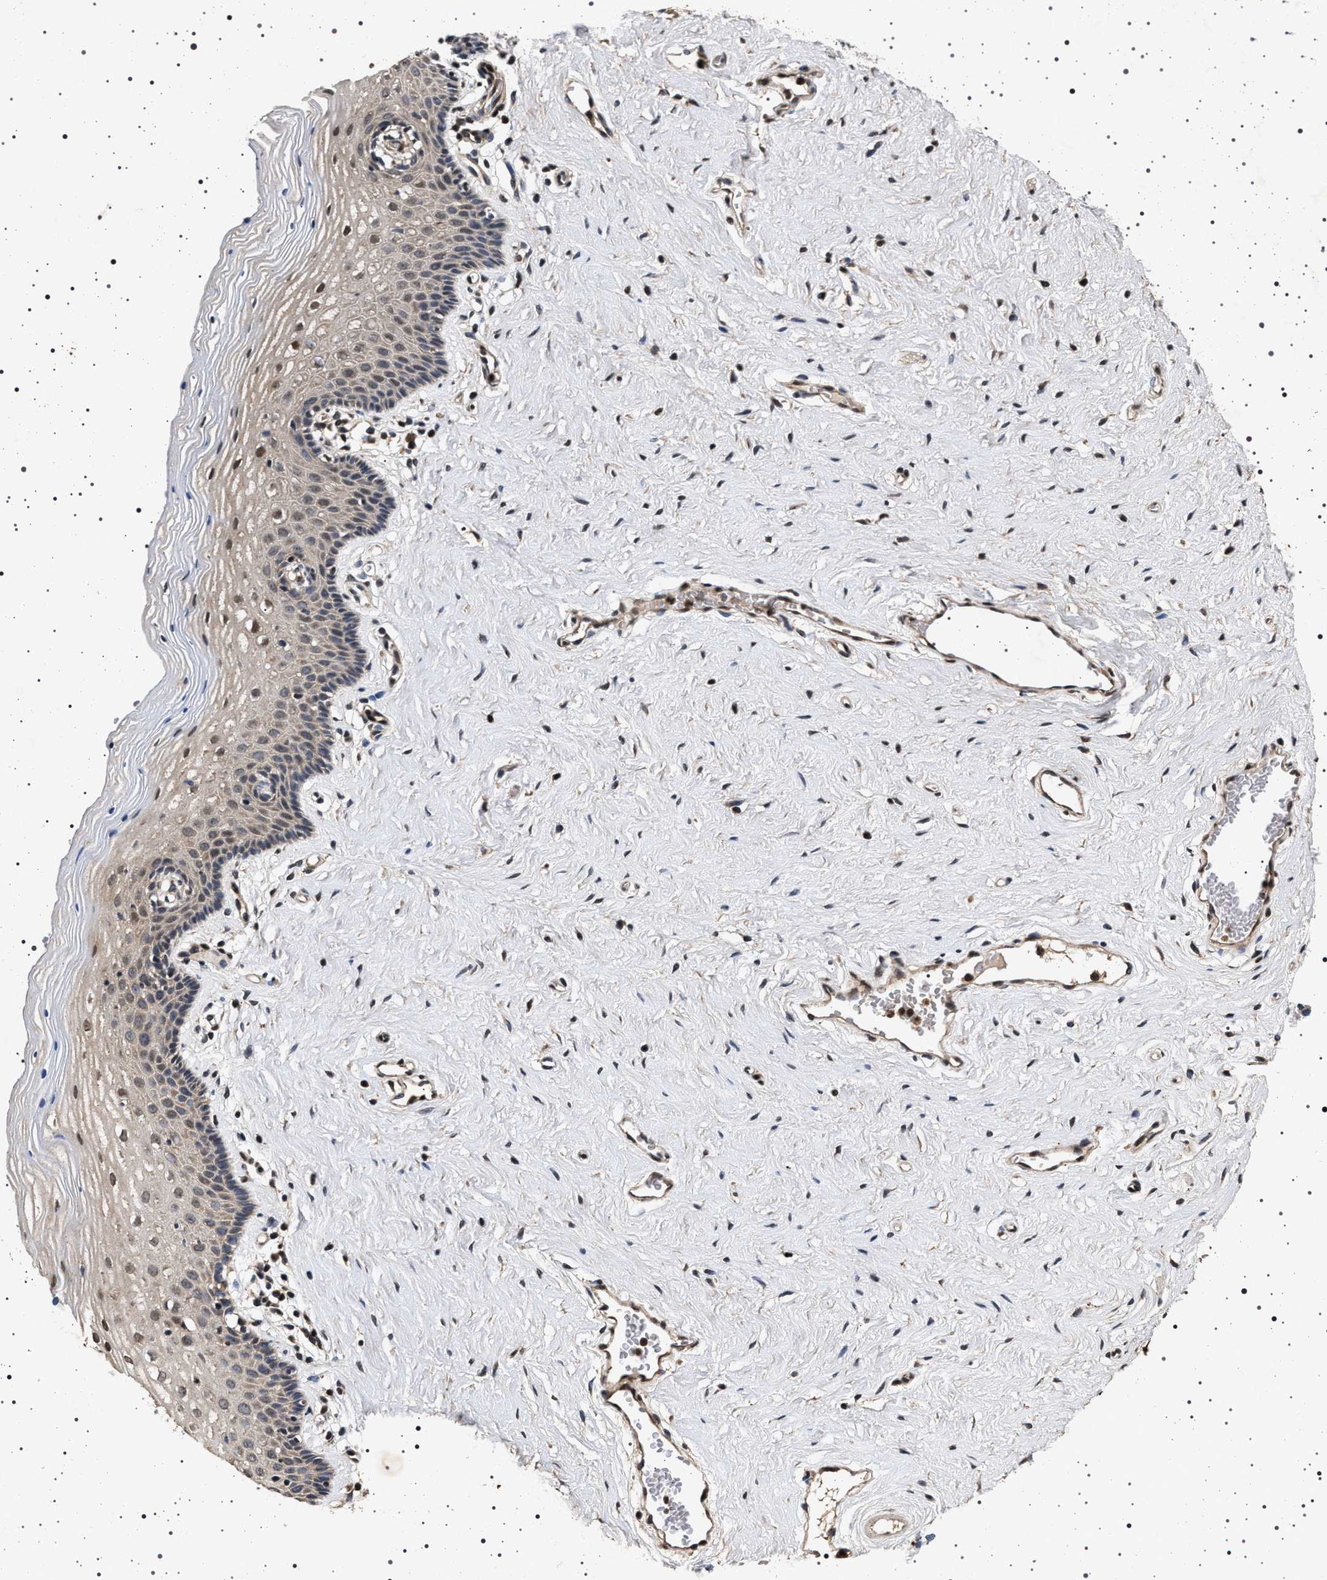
{"staining": {"intensity": "weak", "quantity": "25%-75%", "location": "cytoplasmic/membranous,nuclear"}, "tissue": "vagina", "cell_type": "Squamous epithelial cells", "image_type": "normal", "snomed": [{"axis": "morphology", "description": "Normal tissue, NOS"}, {"axis": "topography", "description": "Vagina"}], "caption": "Squamous epithelial cells display low levels of weak cytoplasmic/membranous,nuclear positivity in about 25%-75% of cells in normal vagina. The protein is shown in brown color, while the nuclei are stained blue.", "gene": "CDKN1B", "patient": {"sex": "female", "age": 32}}